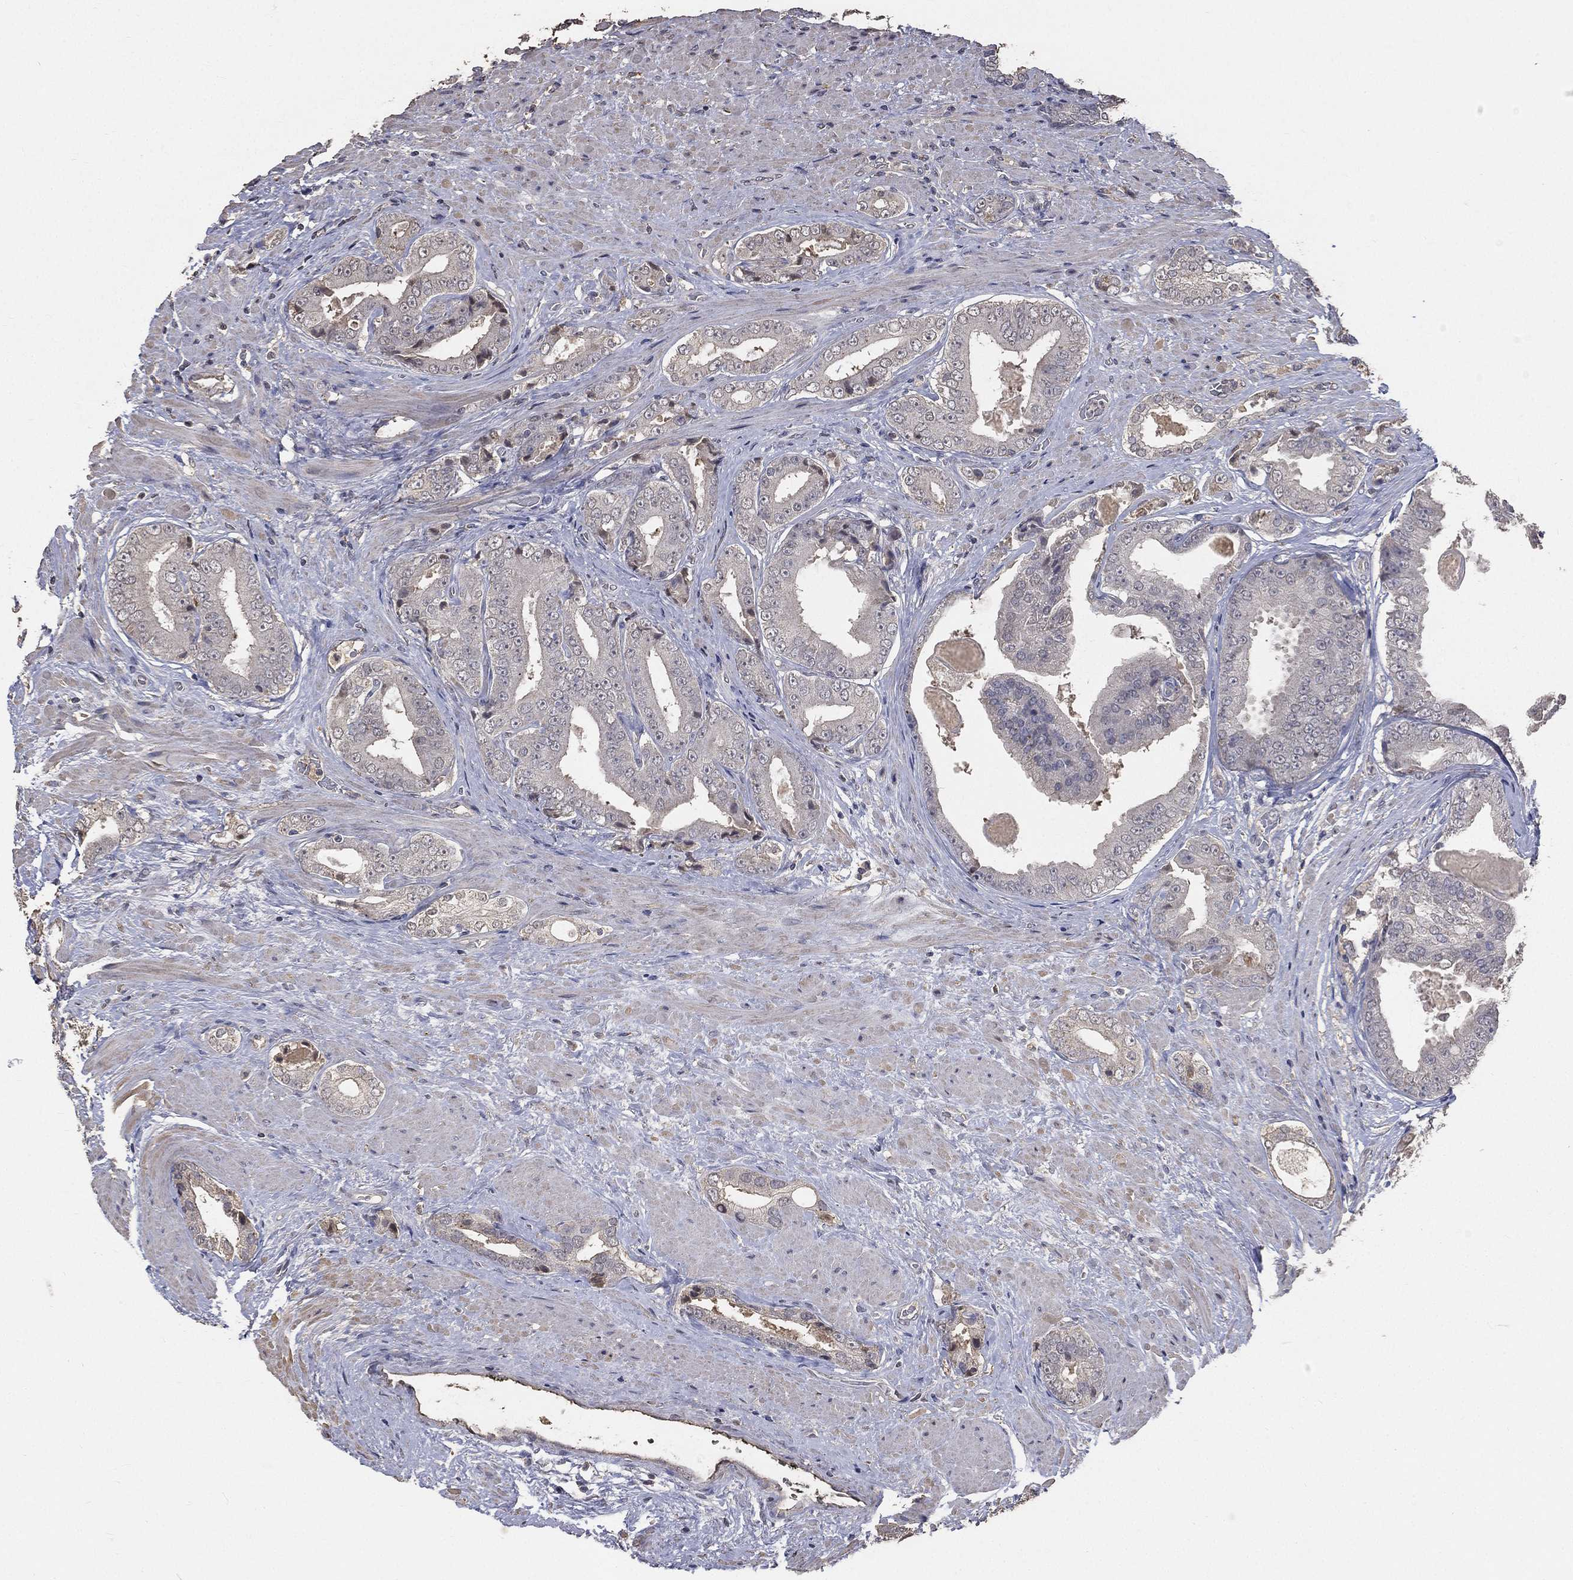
{"staining": {"intensity": "negative", "quantity": "none", "location": "none"}, "tissue": "prostate cancer", "cell_type": "Tumor cells", "image_type": "cancer", "snomed": [{"axis": "morphology", "description": "Adenocarcinoma, Low grade"}, {"axis": "topography", "description": "Prostate and seminal vesicle, NOS"}], "caption": "Tumor cells are negative for protein expression in human prostate cancer (low-grade adenocarcinoma).", "gene": "SNAP25", "patient": {"sex": "male", "age": 61}}